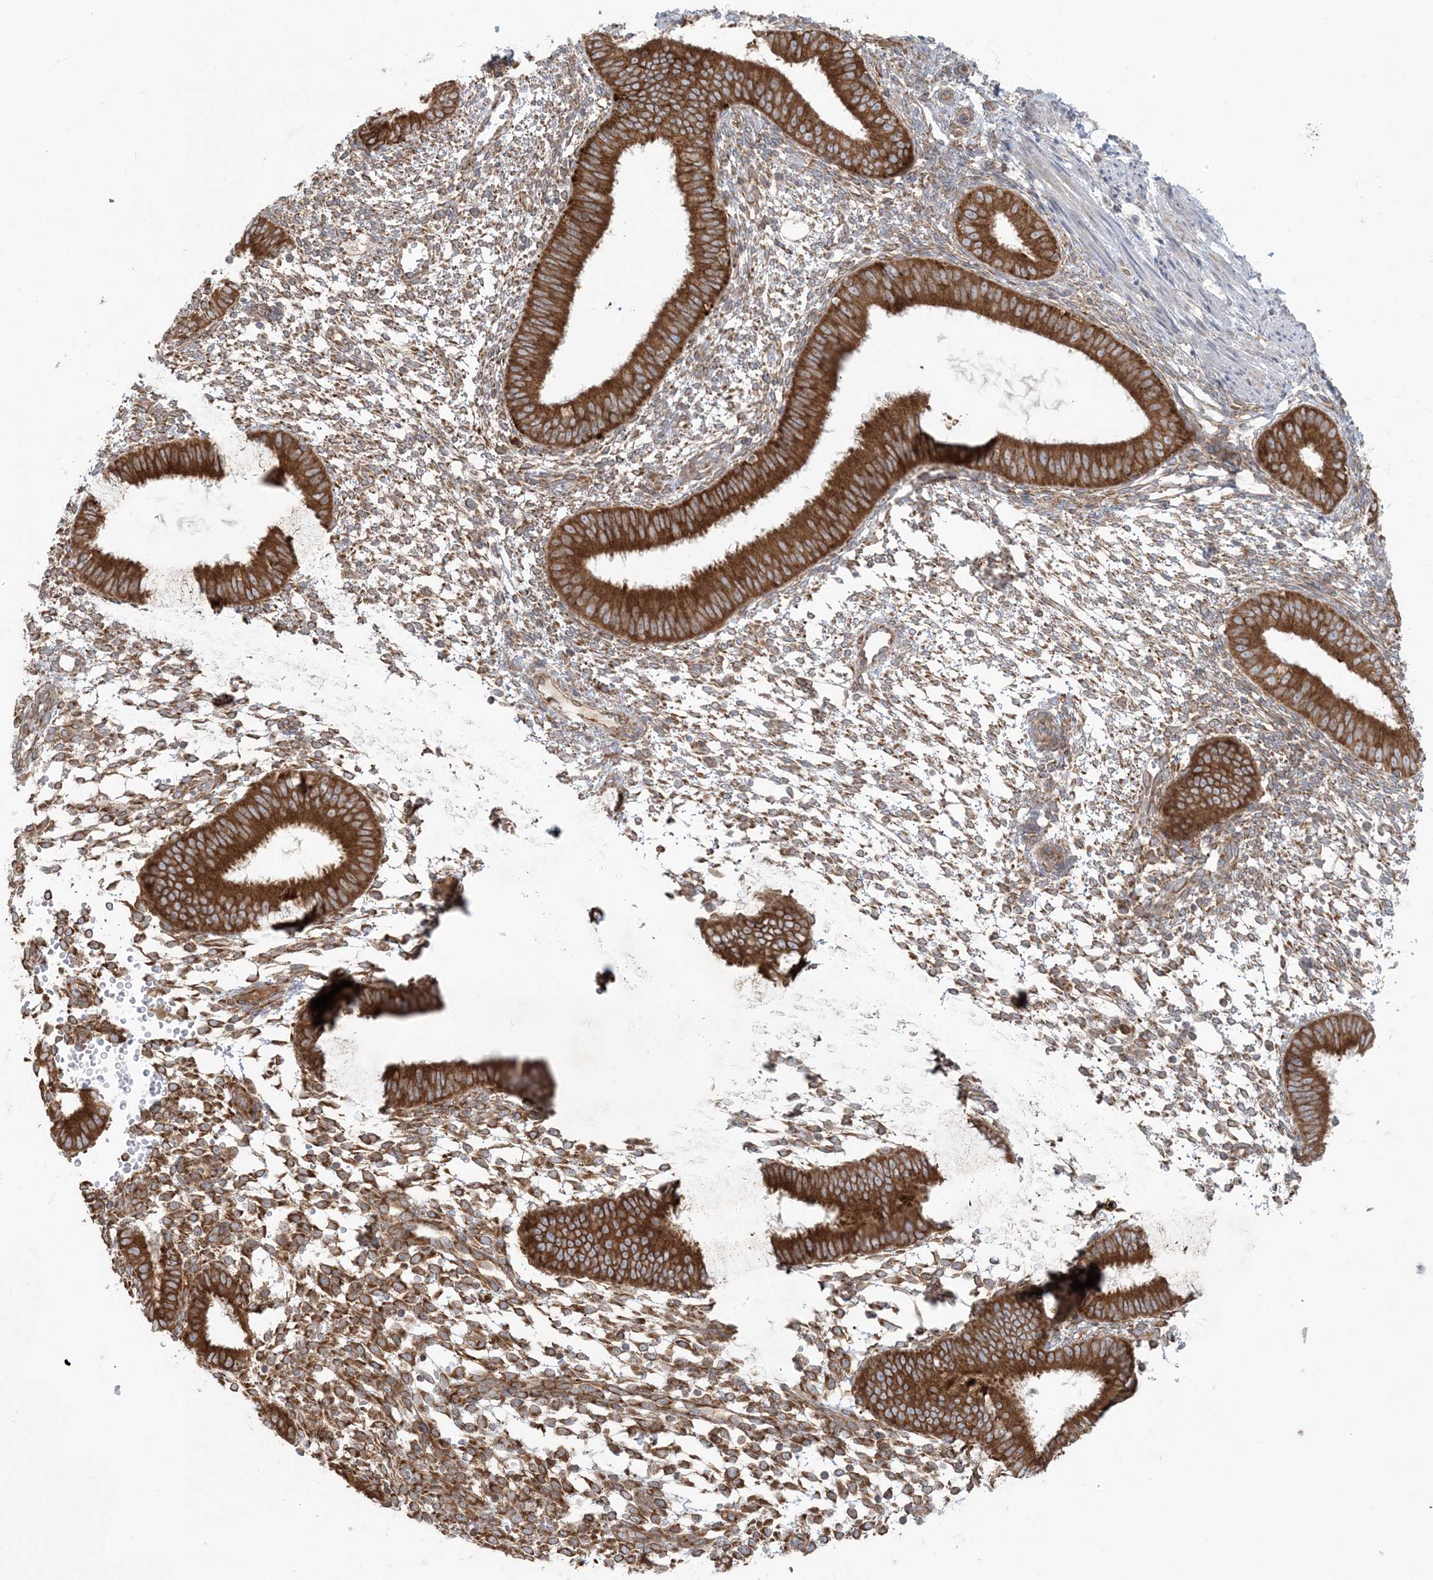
{"staining": {"intensity": "moderate", "quantity": ">75%", "location": "cytoplasmic/membranous"}, "tissue": "endometrium", "cell_type": "Cells in endometrial stroma", "image_type": "normal", "snomed": [{"axis": "morphology", "description": "Normal tissue, NOS"}, {"axis": "topography", "description": "Uterus"}, {"axis": "topography", "description": "Endometrium"}], "caption": "Endometrium stained for a protein demonstrates moderate cytoplasmic/membranous positivity in cells in endometrial stroma.", "gene": "UBXN4", "patient": {"sex": "female", "age": 48}}